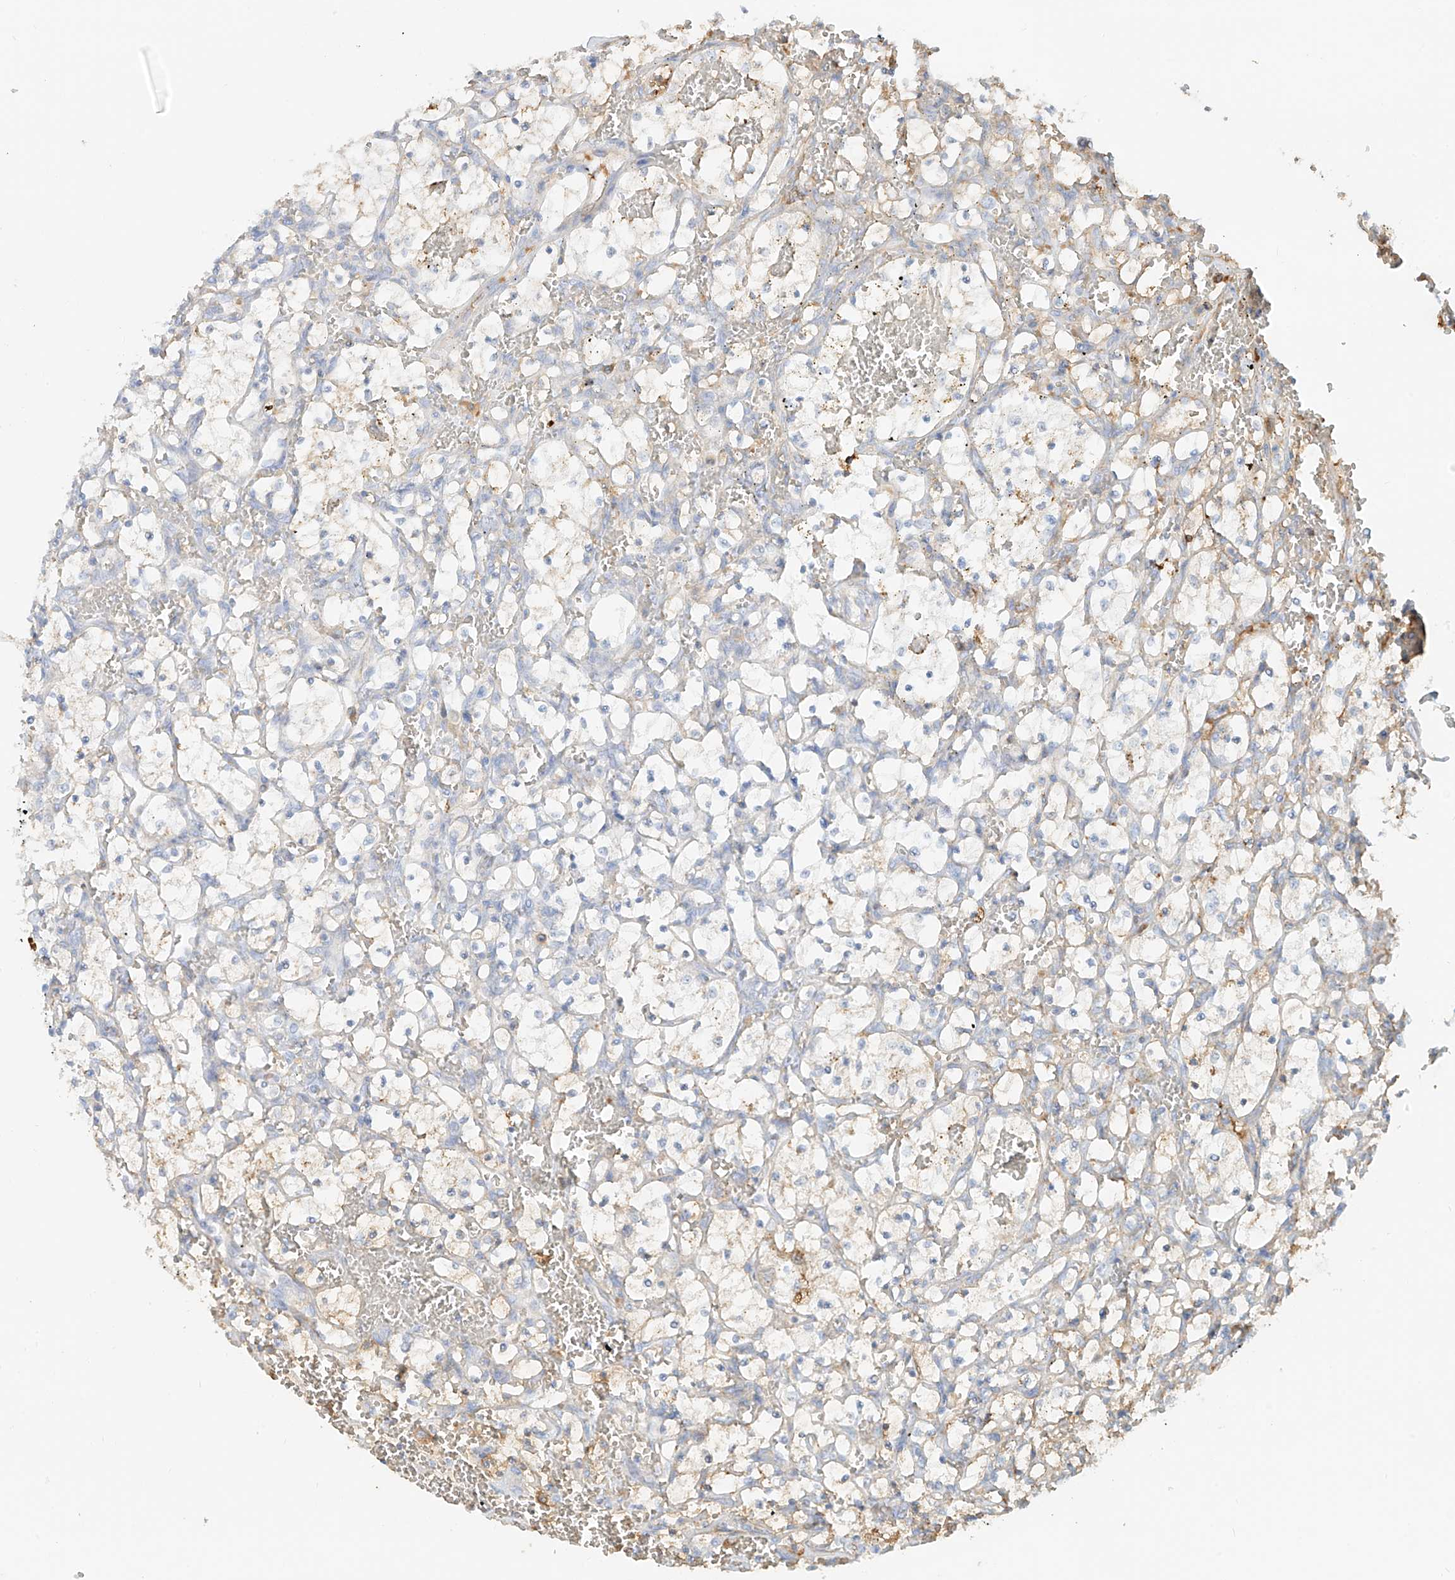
{"staining": {"intensity": "negative", "quantity": "none", "location": "none"}, "tissue": "renal cancer", "cell_type": "Tumor cells", "image_type": "cancer", "snomed": [{"axis": "morphology", "description": "Adenocarcinoma, NOS"}, {"axis": "topography", "description": "Kidney"}], "caption": "Immunohistochemistry histopathology image of neoplastic tissue: renal cancer stained with DAB exhibits no significant protein staining in tumor cells.", "gene": "OCSTAMP", "patient": {"sex": "female", "age": 69}}